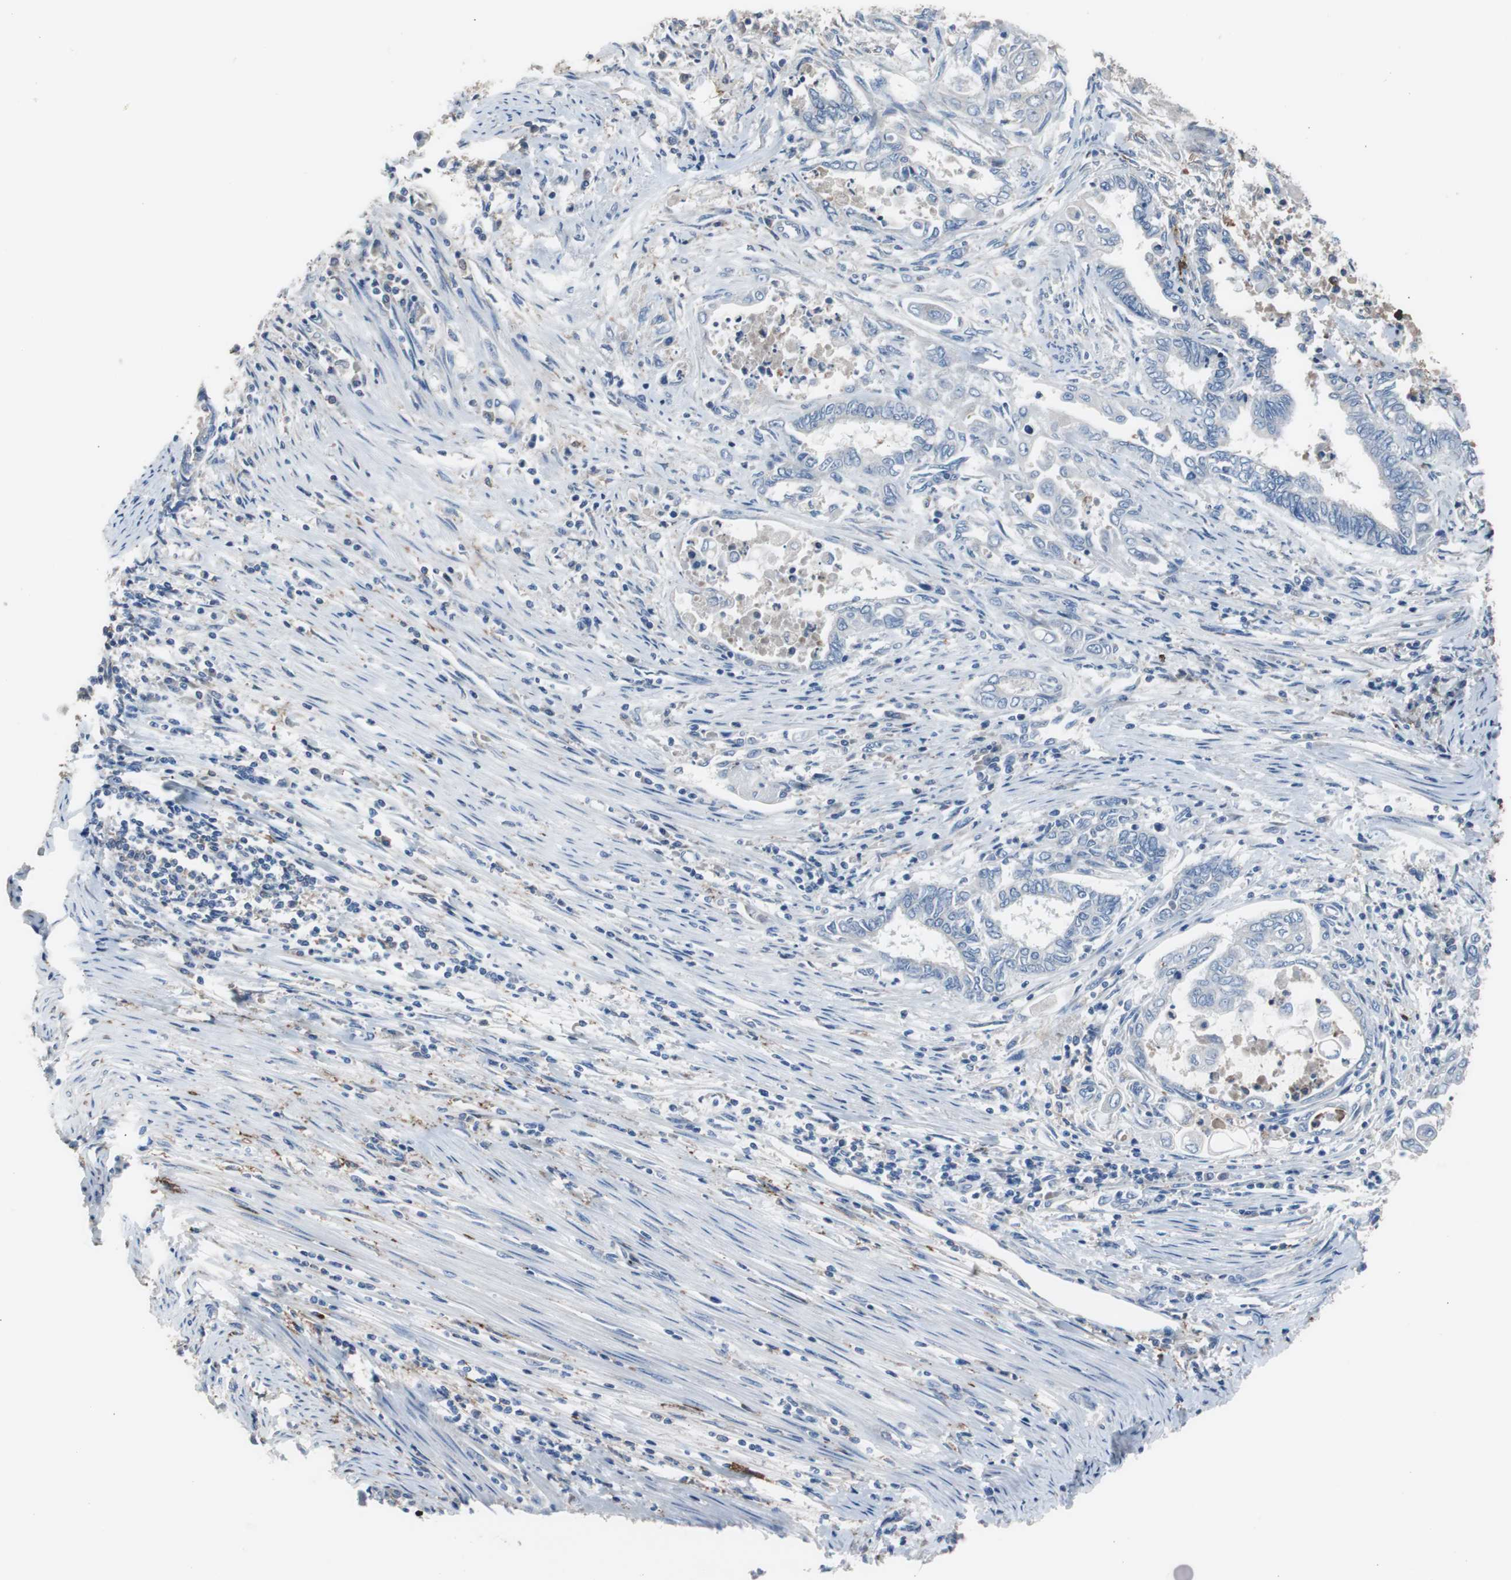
{"staining": {"intensity": "negative", "quantity": "none", "location": "none"}, "tissue": "endometrial cancer", "cell_type": "Tumor cells", "image_type": "cancer", "snomed": [{"axis": "morphology", "description": "Adenocarcinoma, NOS"}, {"axis": "topography", "description": "Uterus"}, {"axis": "topography", "description": "Endometrium"}], "caption": "Immunohistochemistry histopathology image of adenocarcinoma (endometrial) stained for a protein (brown), which reveals no expression in tumor cells. Nuclei are stained in blue.", "gene": "FCGR2B", "patient": {"sex": "female", "age": 70}}